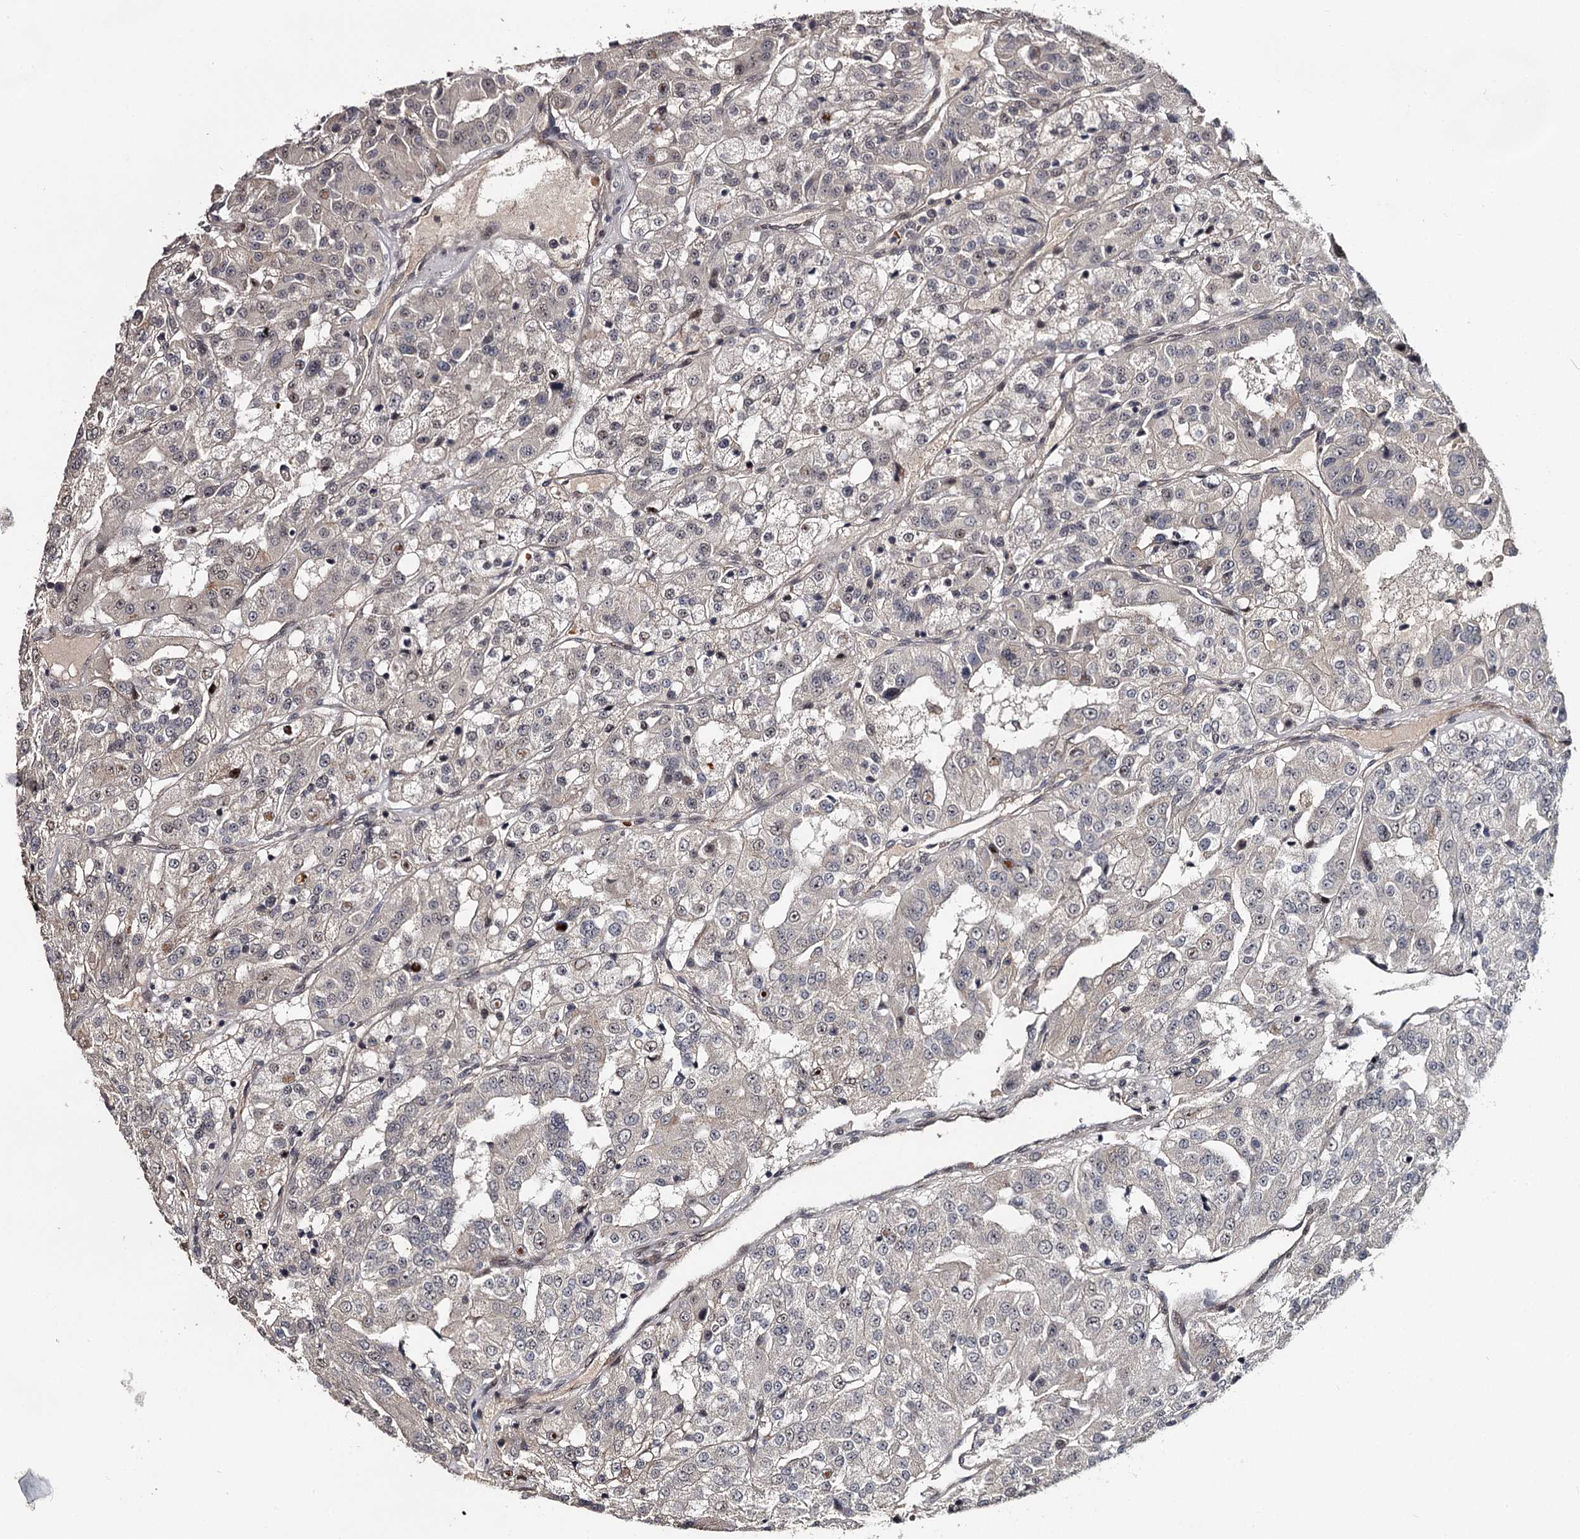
{"staining": {"intensity": "negative", "quantity": "none", "location": "none"}, "tissue": "renal cancer", "cell_type": "Tumor cells", "image_type": "cancer", "snomed": [{"axis": "morphology", "description": "Adenocarcinoma, NOS"}, {"axis": "topography", "description": "Kidney"}], "caption": "This is an IHC photomicrograph of human renal adenocarcinoma. There is no staining in tumor cells.", "gene": "RNF44", "patient": {"sex": "female", "age": 63}}